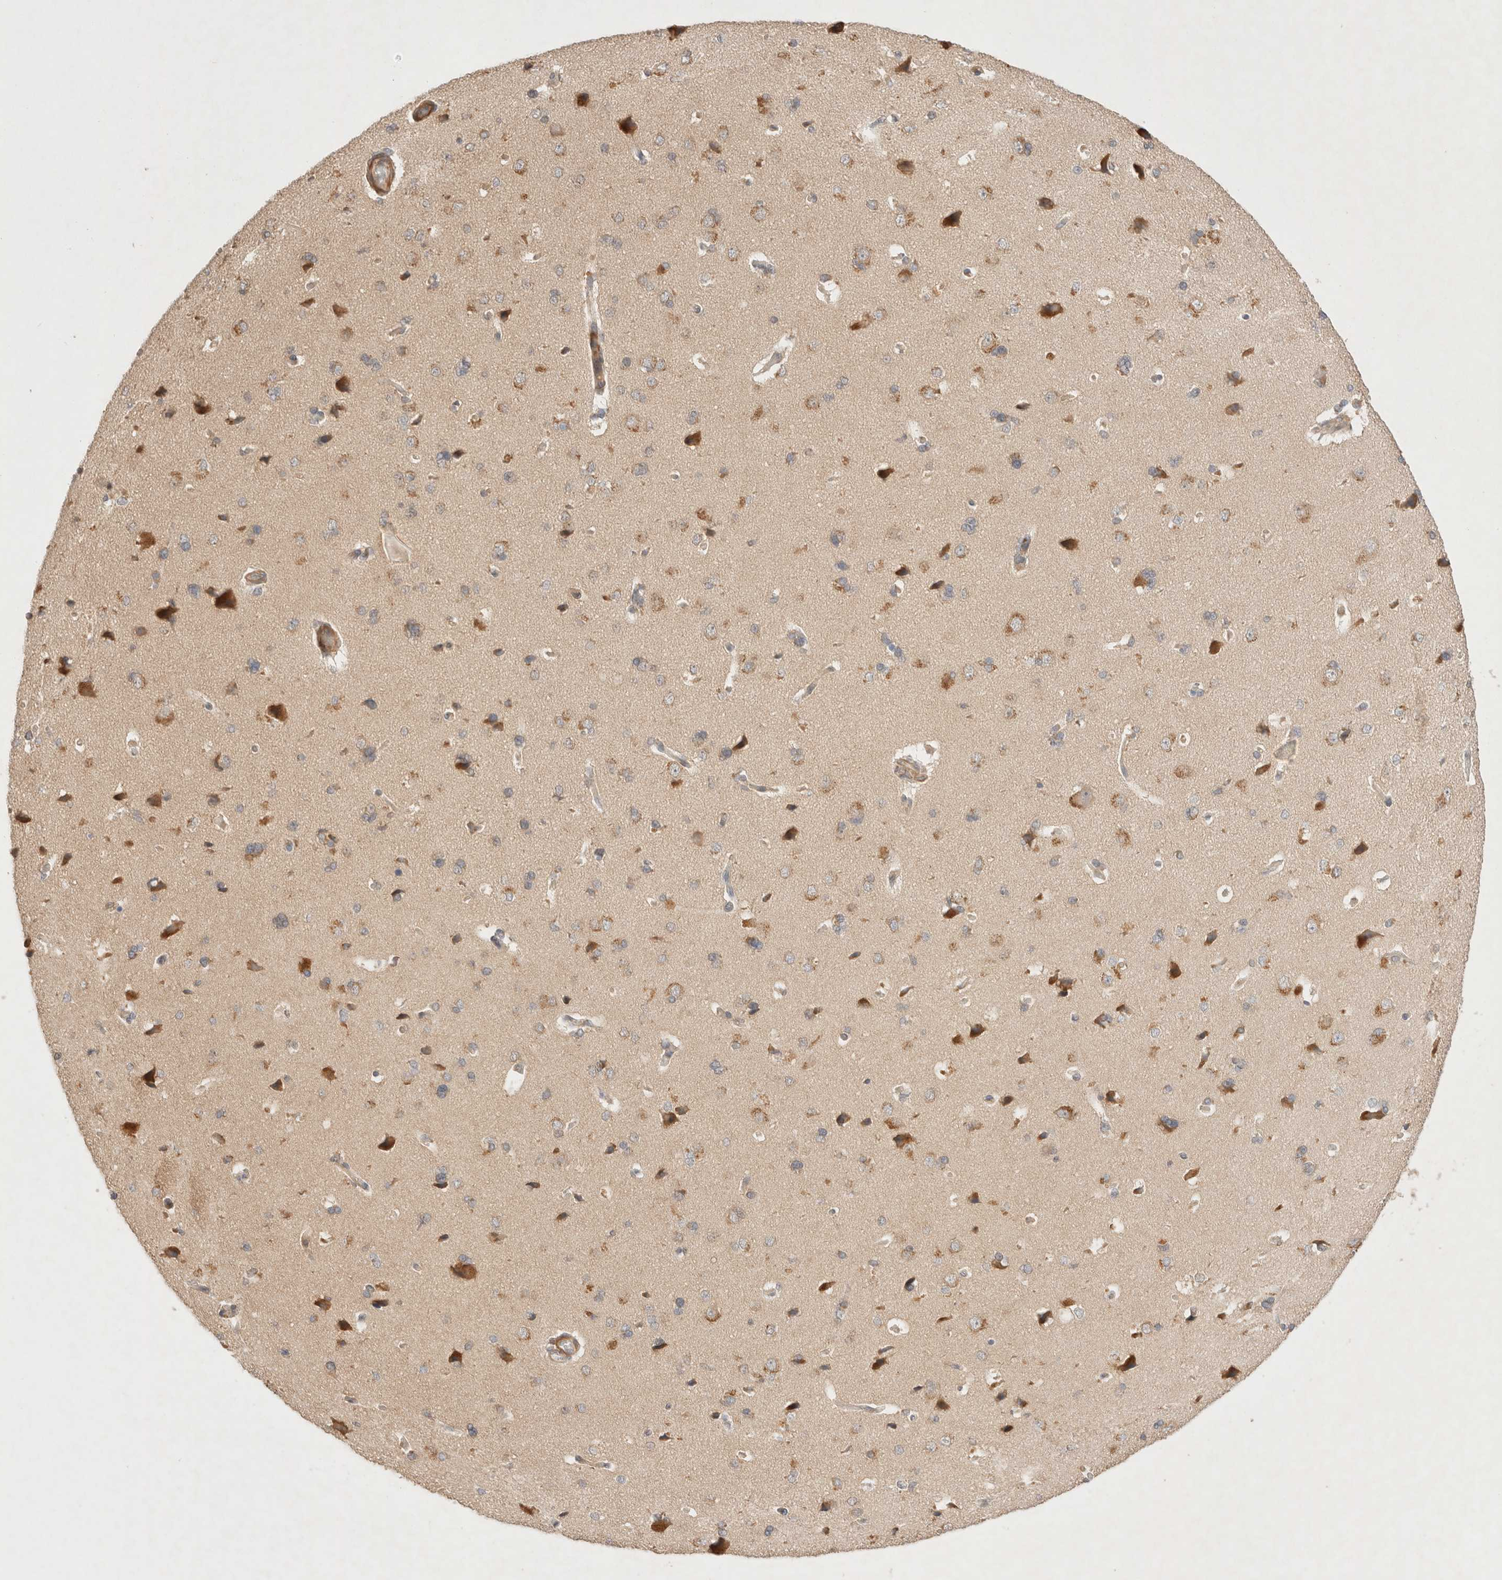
{"staining": {"intensity": "moderate", "quantity": ">75%", "location": "cytoplasmic/membranous"}, "tissue": "cerebral cortex", "cell_type": "Endothelial cells", "image_type": "normal", "snomed": [{"axis": "morphology", "description": "Normal tissue, NOS"}, {"axis": "topography", "description": "Cerebral cortex"}], "caption": "Unremarkable cerebral cortex was stained to show a protein in brown. There is medium levels of moderate cytoplasmic/membranous expression in about >75% of endothelial cells.", "gene": "CARNMT1", "patient": {"sex": "male", "age": 62}}